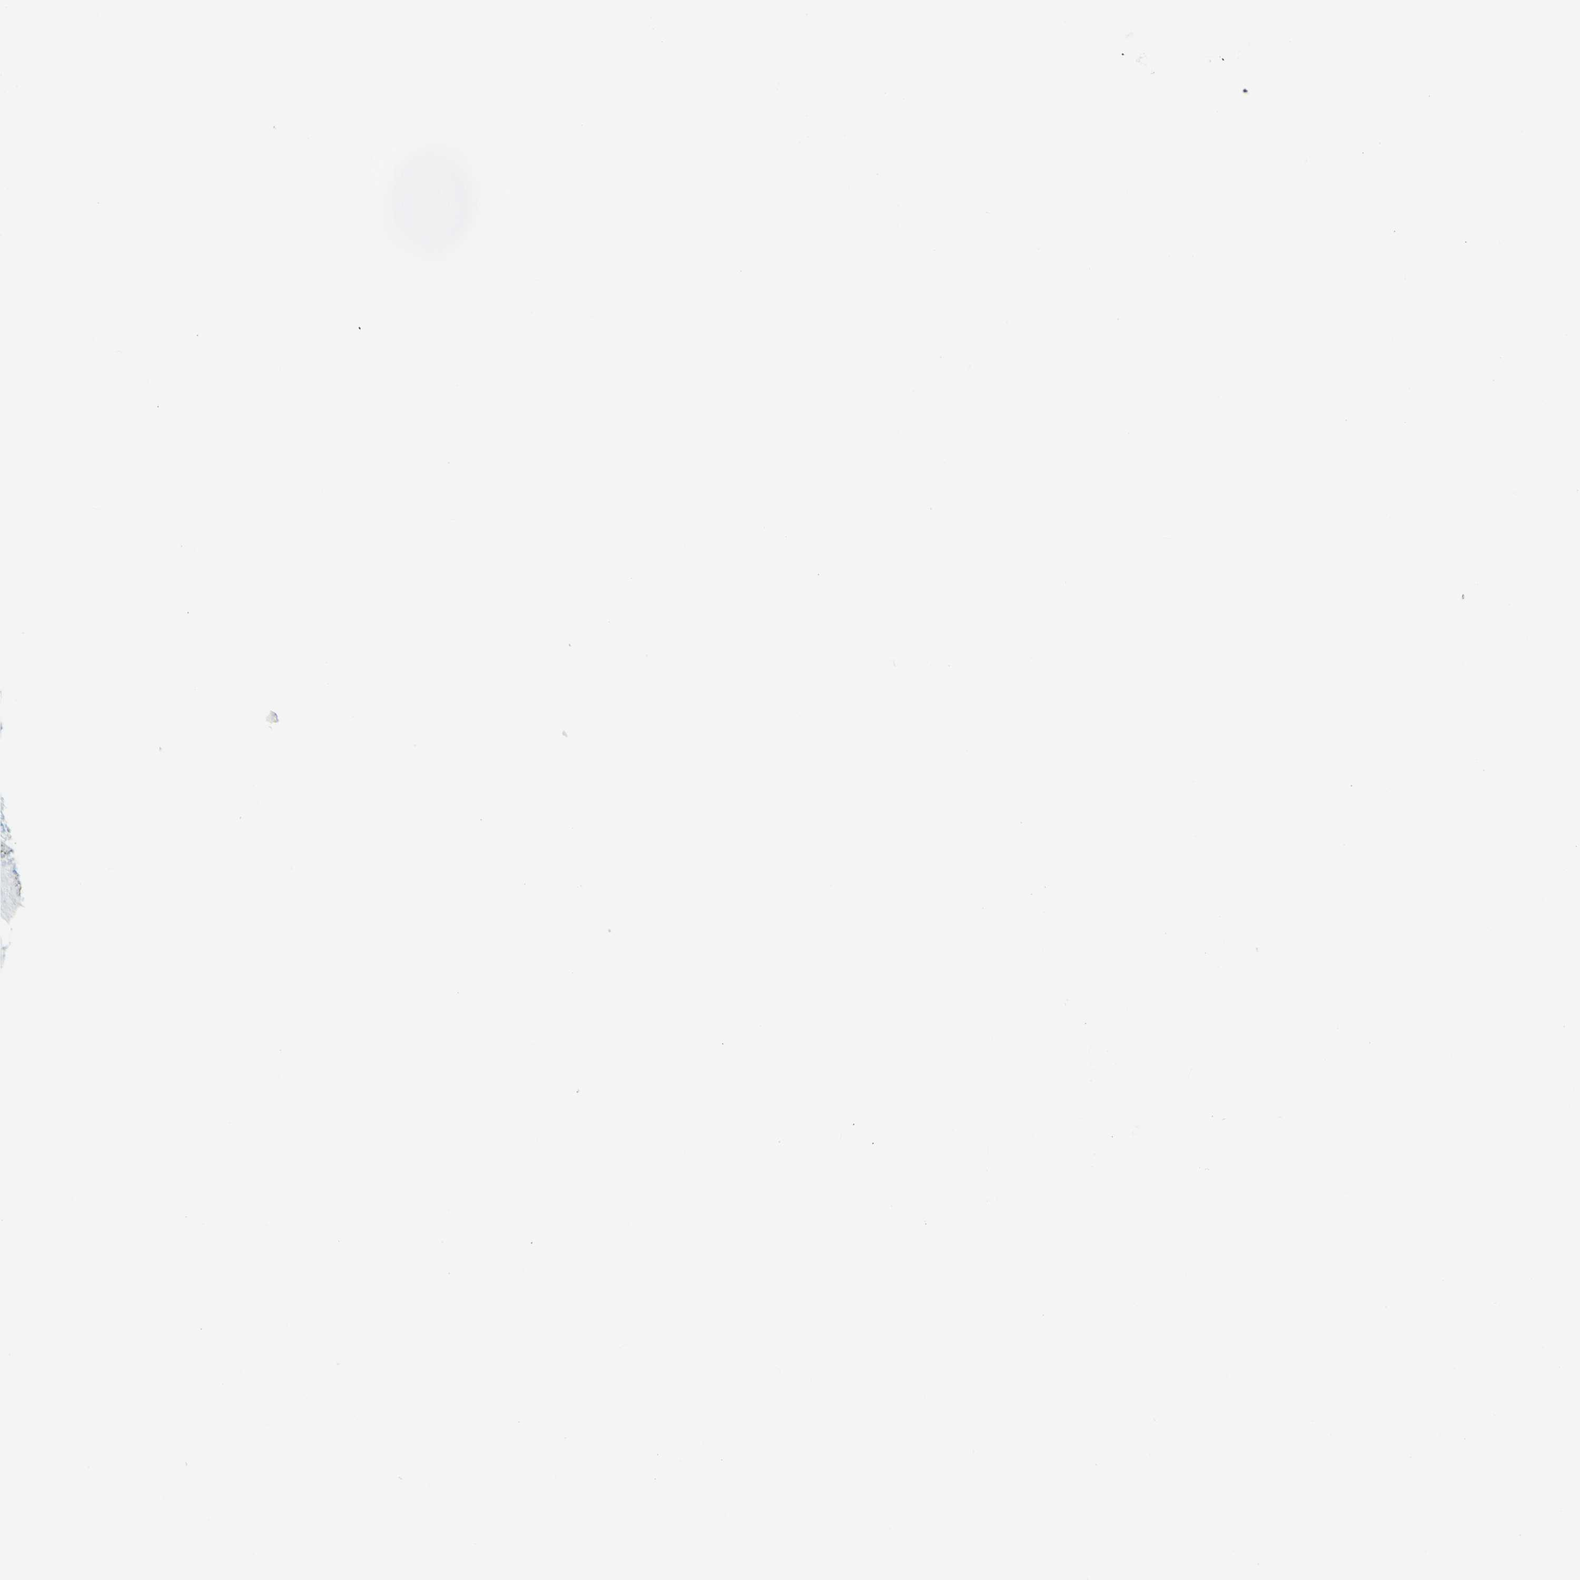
{"staining": {"intensity": "moderate", "quantity": "25%-75%", "location": "cytoplasmic/membranous"}, "tissue": "skin cancer", "cell_type": "Tumor cells", "image_type": "cancer", "snomed": [{"axis": "morphology", "description": "Squamous cell carcinoma, NOS"}, {"axis": "topography", "description": "Skin"}], "caption": "Skin cancer (squamous cell carcinoma) was stained to show a protein in brown. There is medium levels of moderate cytoplasmic/membranous expression in about 25%-75% of tumor cells.", "gene": "B4GALT1", "patient": {"sex": "female", "age": 78}}